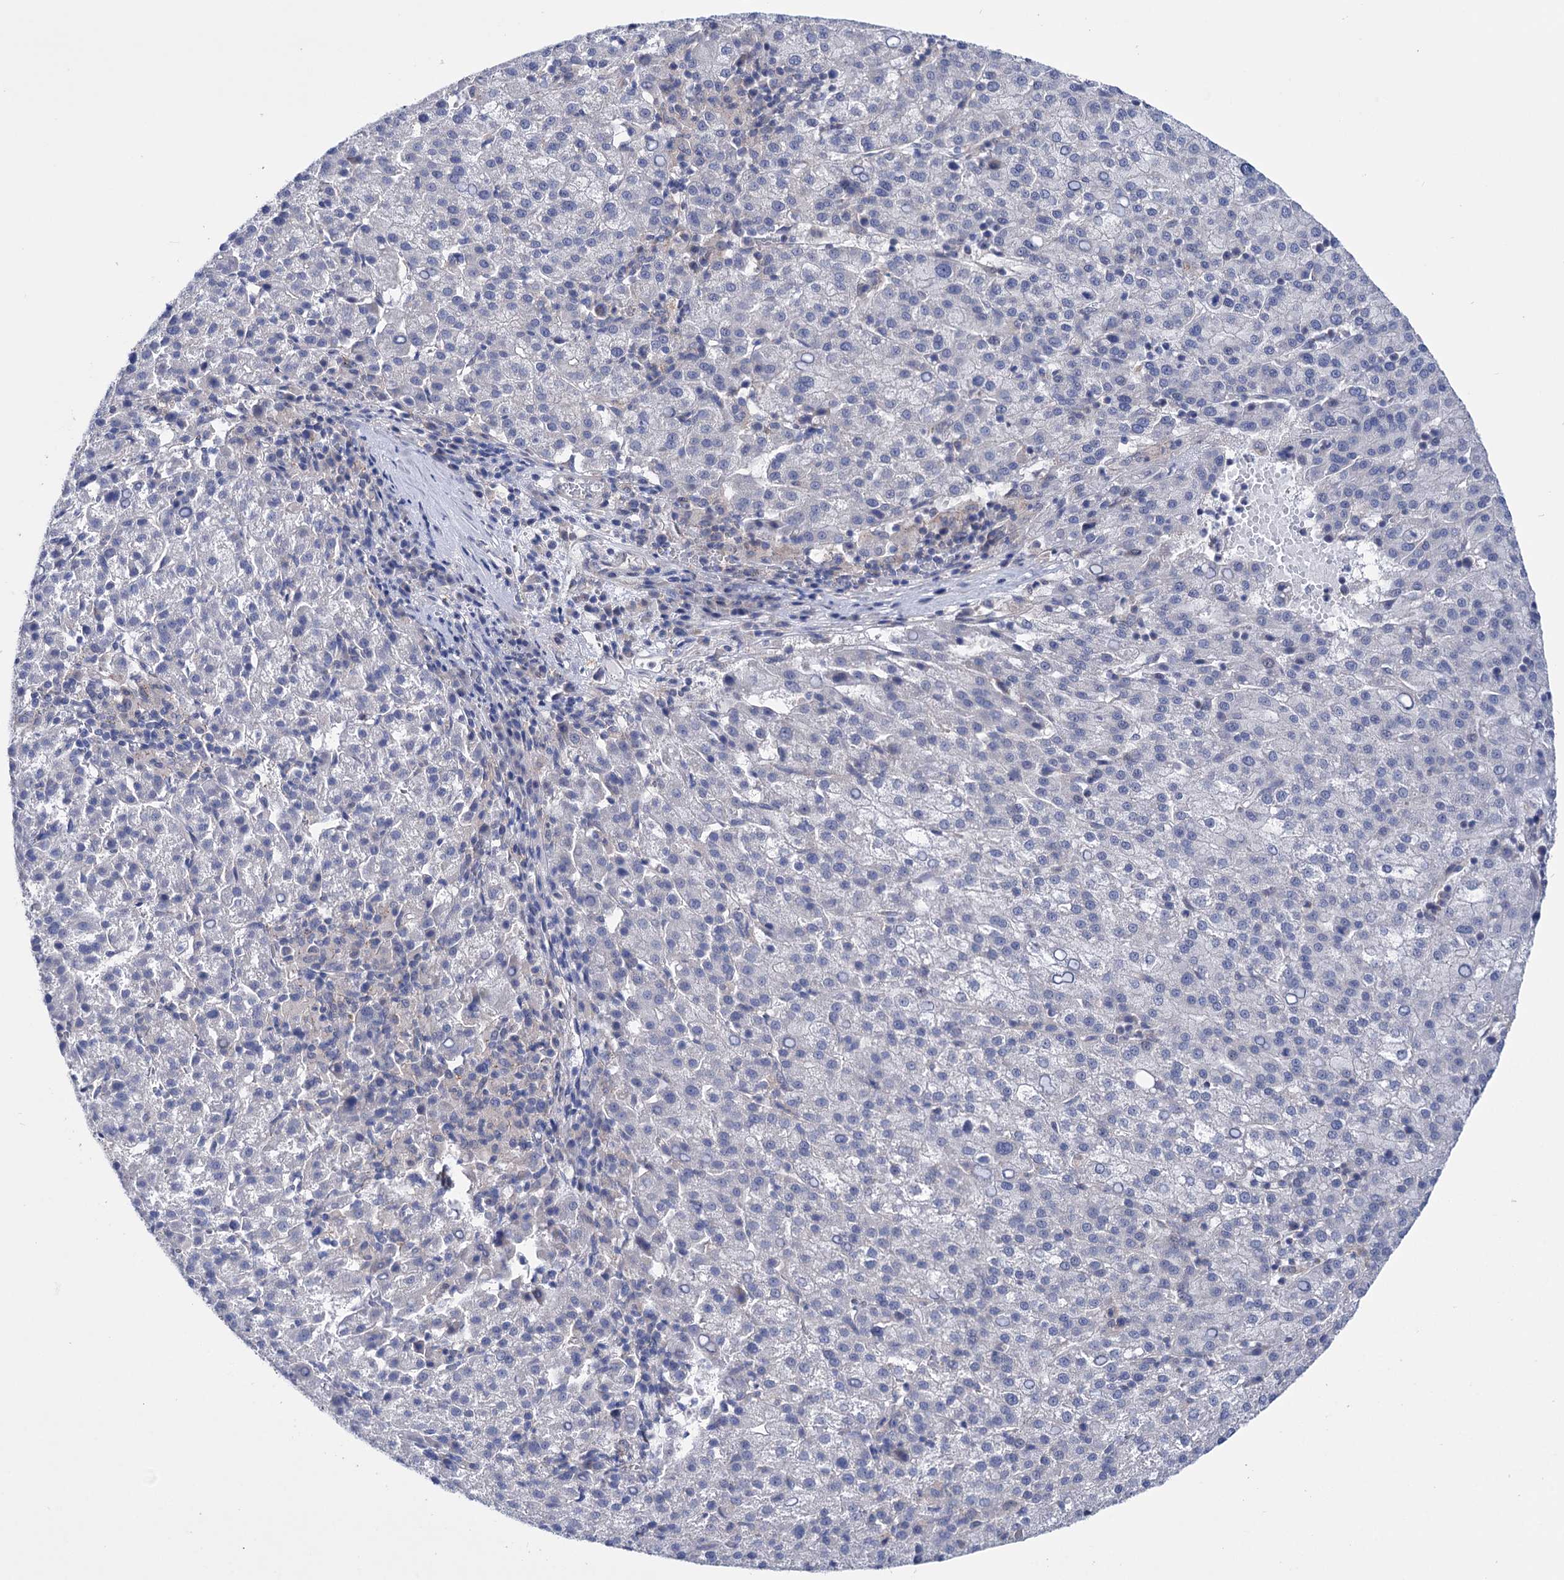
{"staining": {"intensity": "negative", "quantity": "none", "location": "none"}, "tissue": "liver cancer", "cell_type": "Tumor cells", "image_type": "cancer", "snomed": [{"axis": "morphology", "description": "Carcinoma, Hepatocellular, NOS"}, {"axis": "topography", "description": "Liver"}], "caption": "IHC photomicrograph of liver cancer stained for a protein (brown), which displays no expression in tumor cells.", "gene": "SUCLA2", "patient": {"sex": "female", "age": 58}}